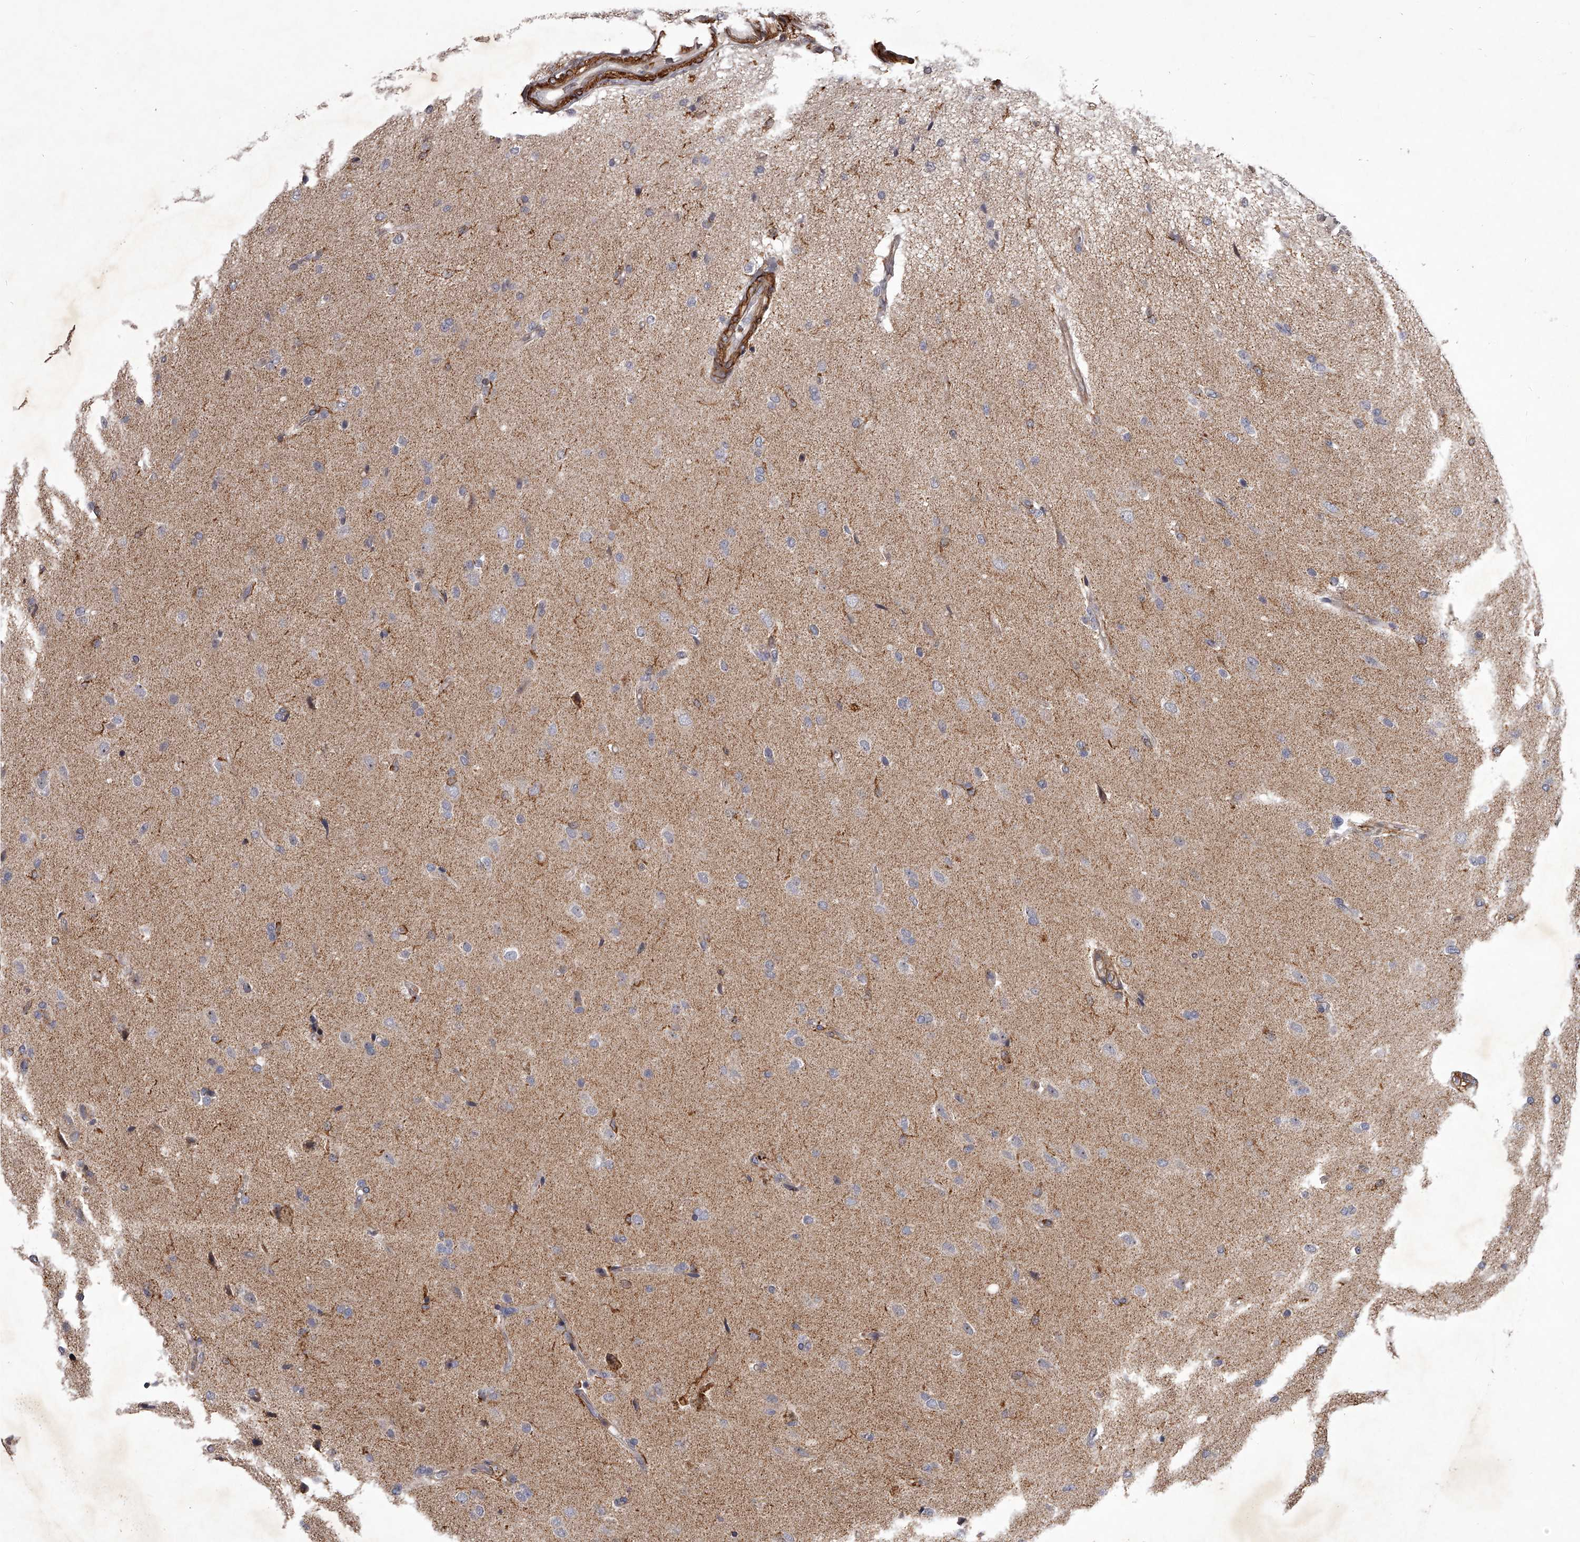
{"staining": {"intensity": "negative", "quantity": "none", "location": "none"}, "tissue": "glioma", "cell_type": "Tumor cells", "image_type": "cancer", "snomed": [{"axis": "morphology", "description": "Glioma, malignant, High grade"}, {"axis": "topography", "description": "Brain"}], "caption": "A high-resolution histopathology image shows immunohistochemistry (IHC) staining of malignant glioma (high-grade), which exhibits no significant expression in tumor cells.", "gene": "RRP36", "patient": {"sex": "male", "age": 72}}